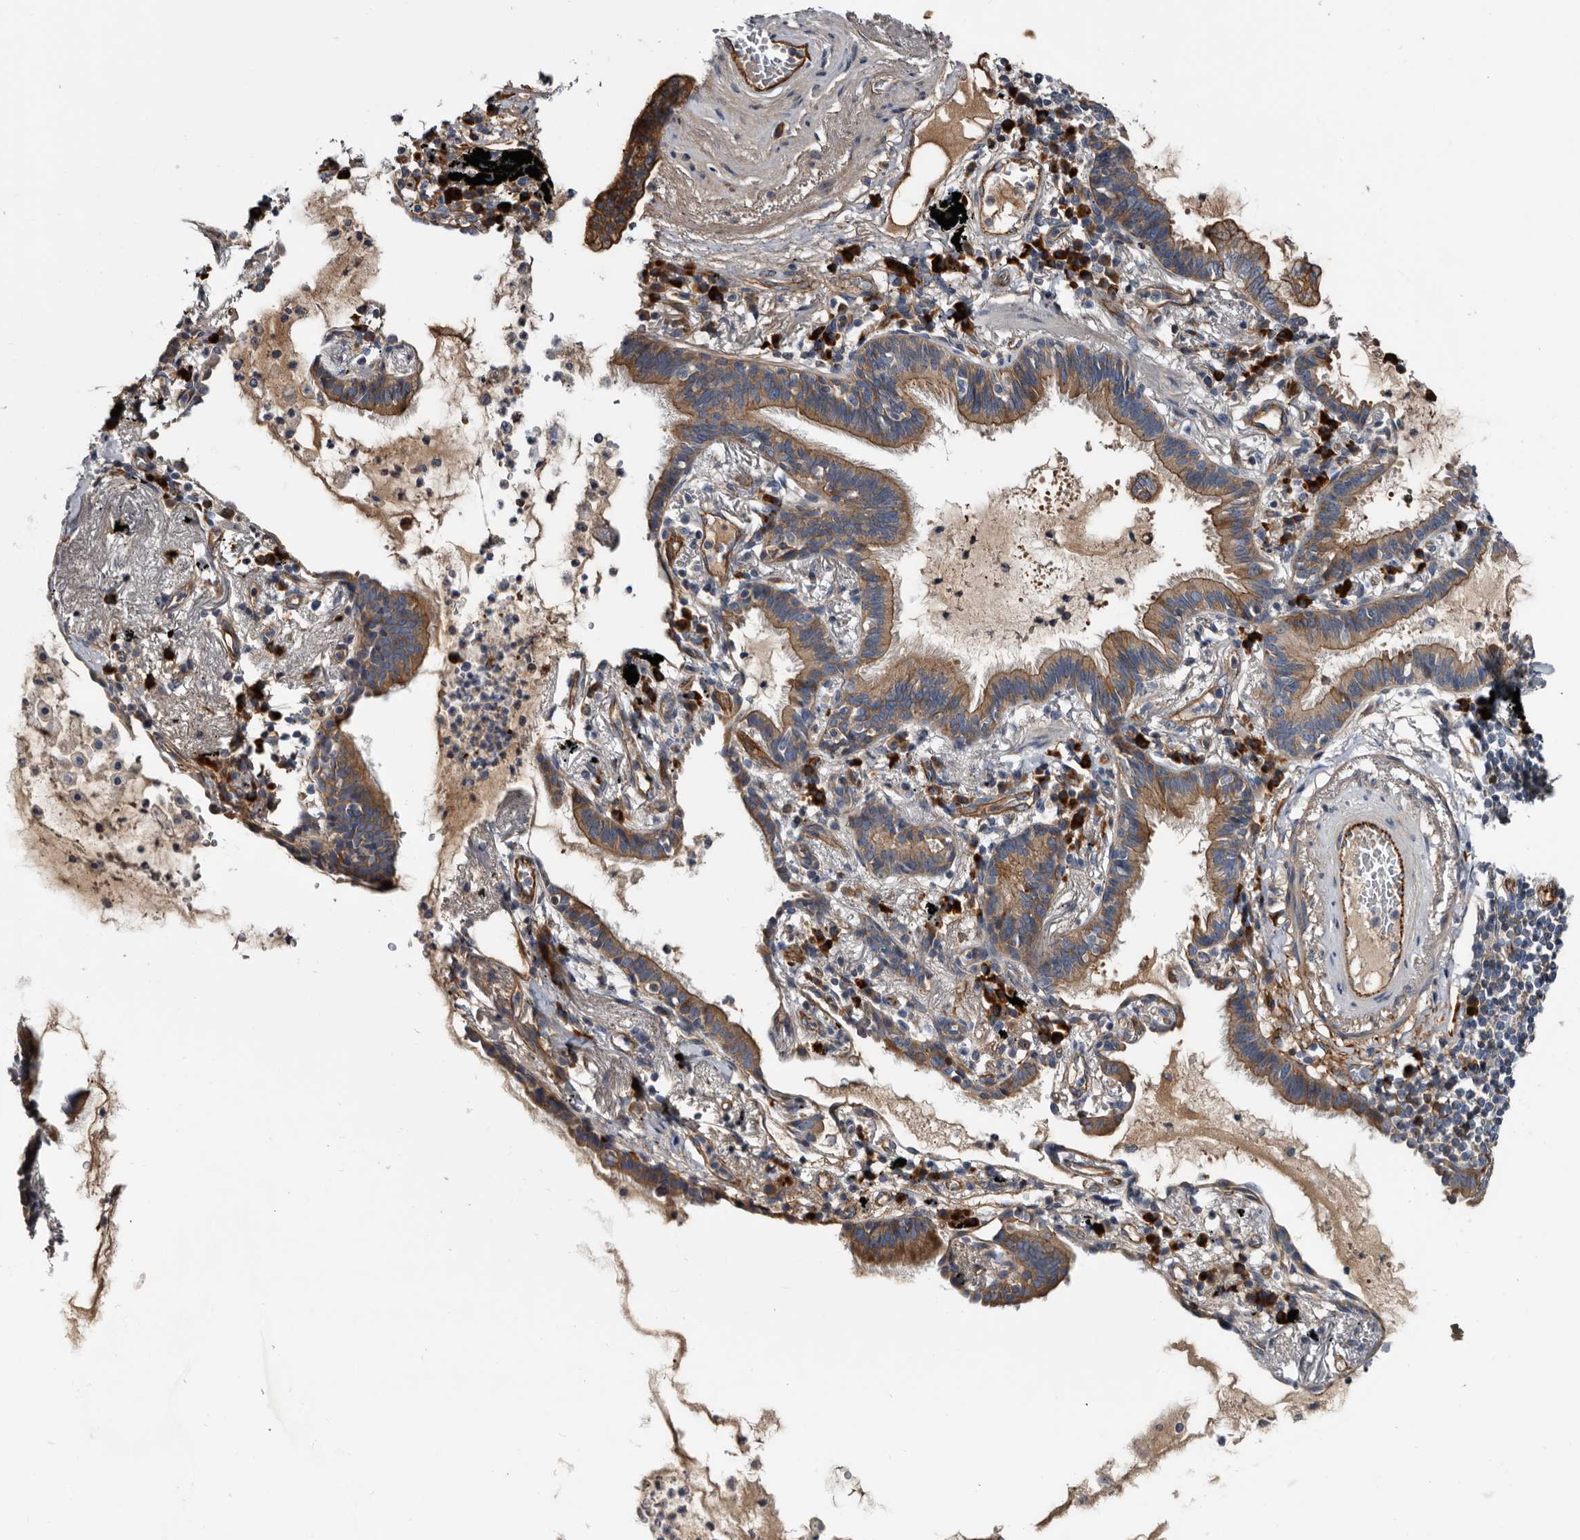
{"staining": {"intensity": "strong", "quantity": ">75%", "location": "cytoplasmic/membranous"}, "tissue": "lung cancer", "cell_type": "Tumor cells", "image_type": "cancer", "snomed": [{"axis": "morphology", "description": "Adenocarcinoma, NOS"}, {"axis": "topography", "description": "Lung"}], "caption": "Protein staining reveals strong cytoplasmic/membranous staining in approximately >75% of tumor cells in lung adenocarcinoma.", "gene": "TSPAN17", "patient": {"sex": "female", "age": 70}}